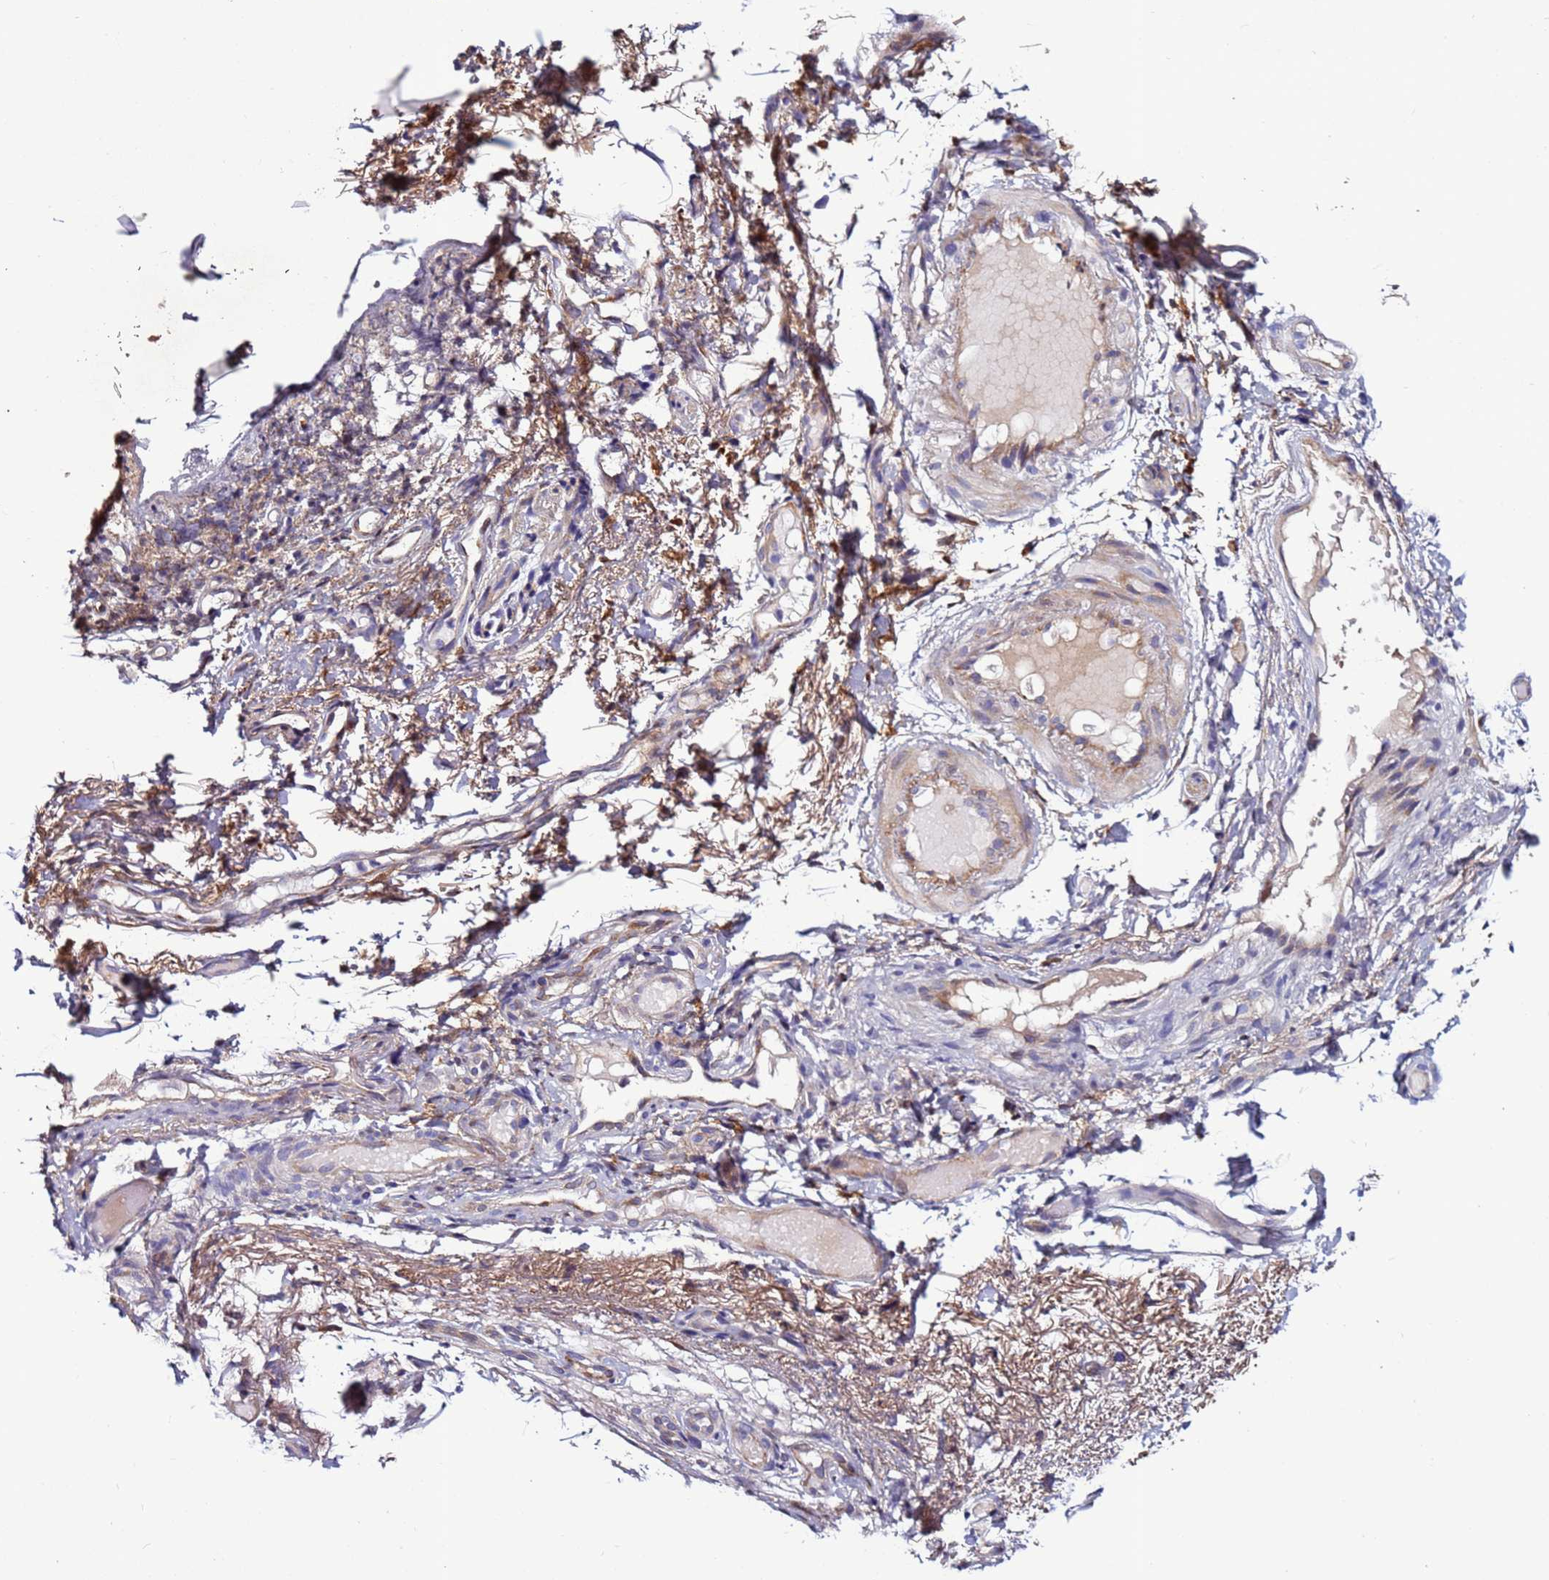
{"staining": {"intensity": "weak", "quantity": "25%-75%", "location": "cytoplasmic/membranous"}, "tissue": "adipose tissue", "cell_type": "Adipocytes", "image_type": "normal", "snomed": [{"axis": "morphology", "description": "Normal tissue, NOS"}, {"axis": "morphology", "description": "Basal cell carcinoma"}, {"axis": "topography", "description": "Cartilage tissue"}, {"axis": "topography", "description": "Nasopharynx"}, {"axis": "topography", "description": "Oral tissue"}], "caption": "Immunohistochemical staining of unremarkable human adipose tissue displays low levels of weak cytoplasmic/membranous expression in approximately 25%-75% of adipocytes.", "gene": "C8G", "patient": {"sex": "female", "age": 77}}